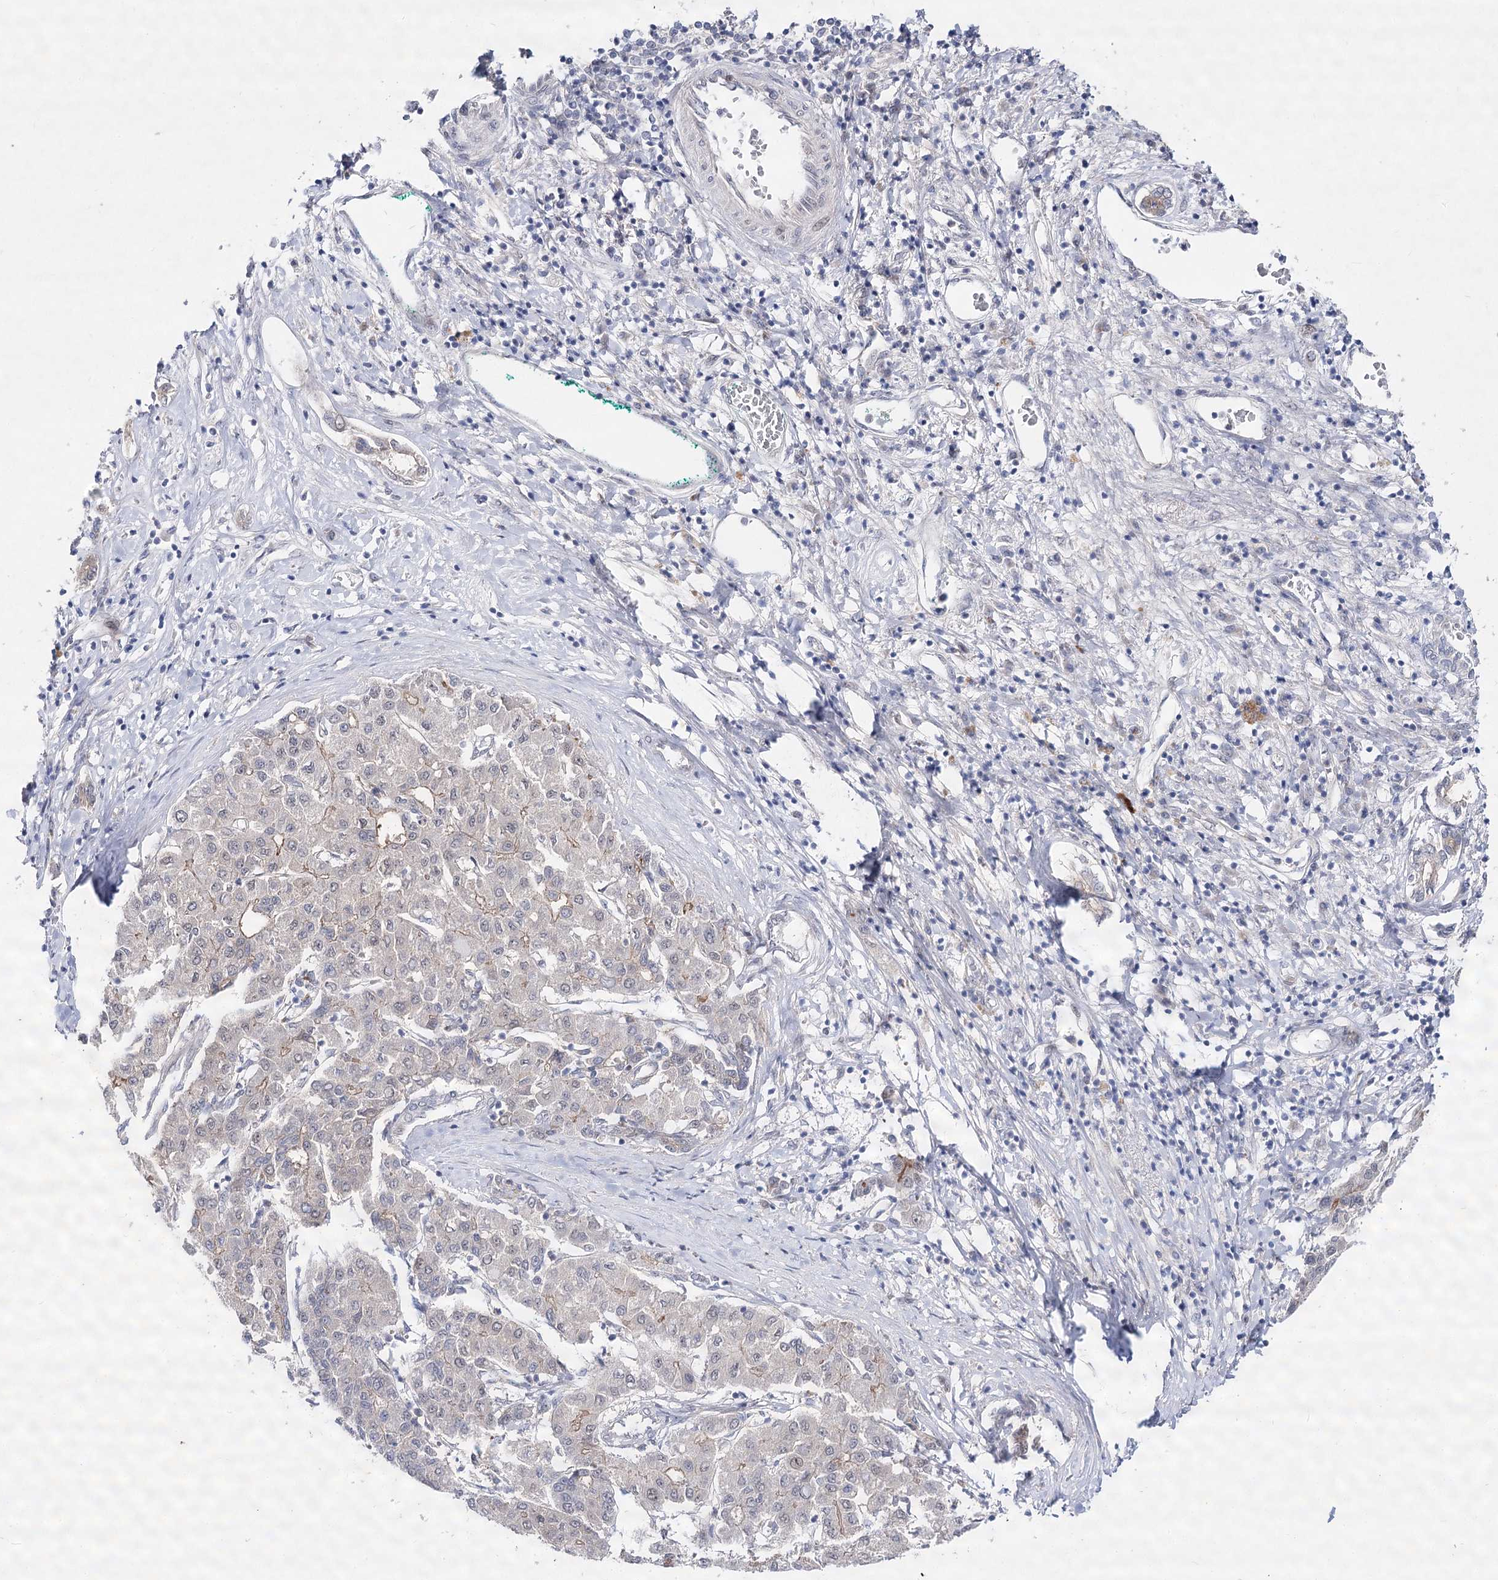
{"staining": {"intensity": "weak", "quantity": "<25%", "location": "cytoplasmic/membranous"}, "tissue": "liver cancer", "cell_type": "Tumor cells", "image_type": "cancer", "snomed": [{"axis": "morphology", "description": "Carcinoma, Hepatocellular, NOS"}, {"axis": "topography", "description": "Liver"}], "caption": "This is a micrograph of immunohistochemistry (IHC) staining of hepatocellular carcinoma (liver), which shows no positivity in tumor cells. (DAB (3,3'-diaminobenzidine) immunohistochemistry (IHC) with hematoxylin counter stain).", "gene": "ARHGAP32", "patient": {"sex": "male", "age": 65}}